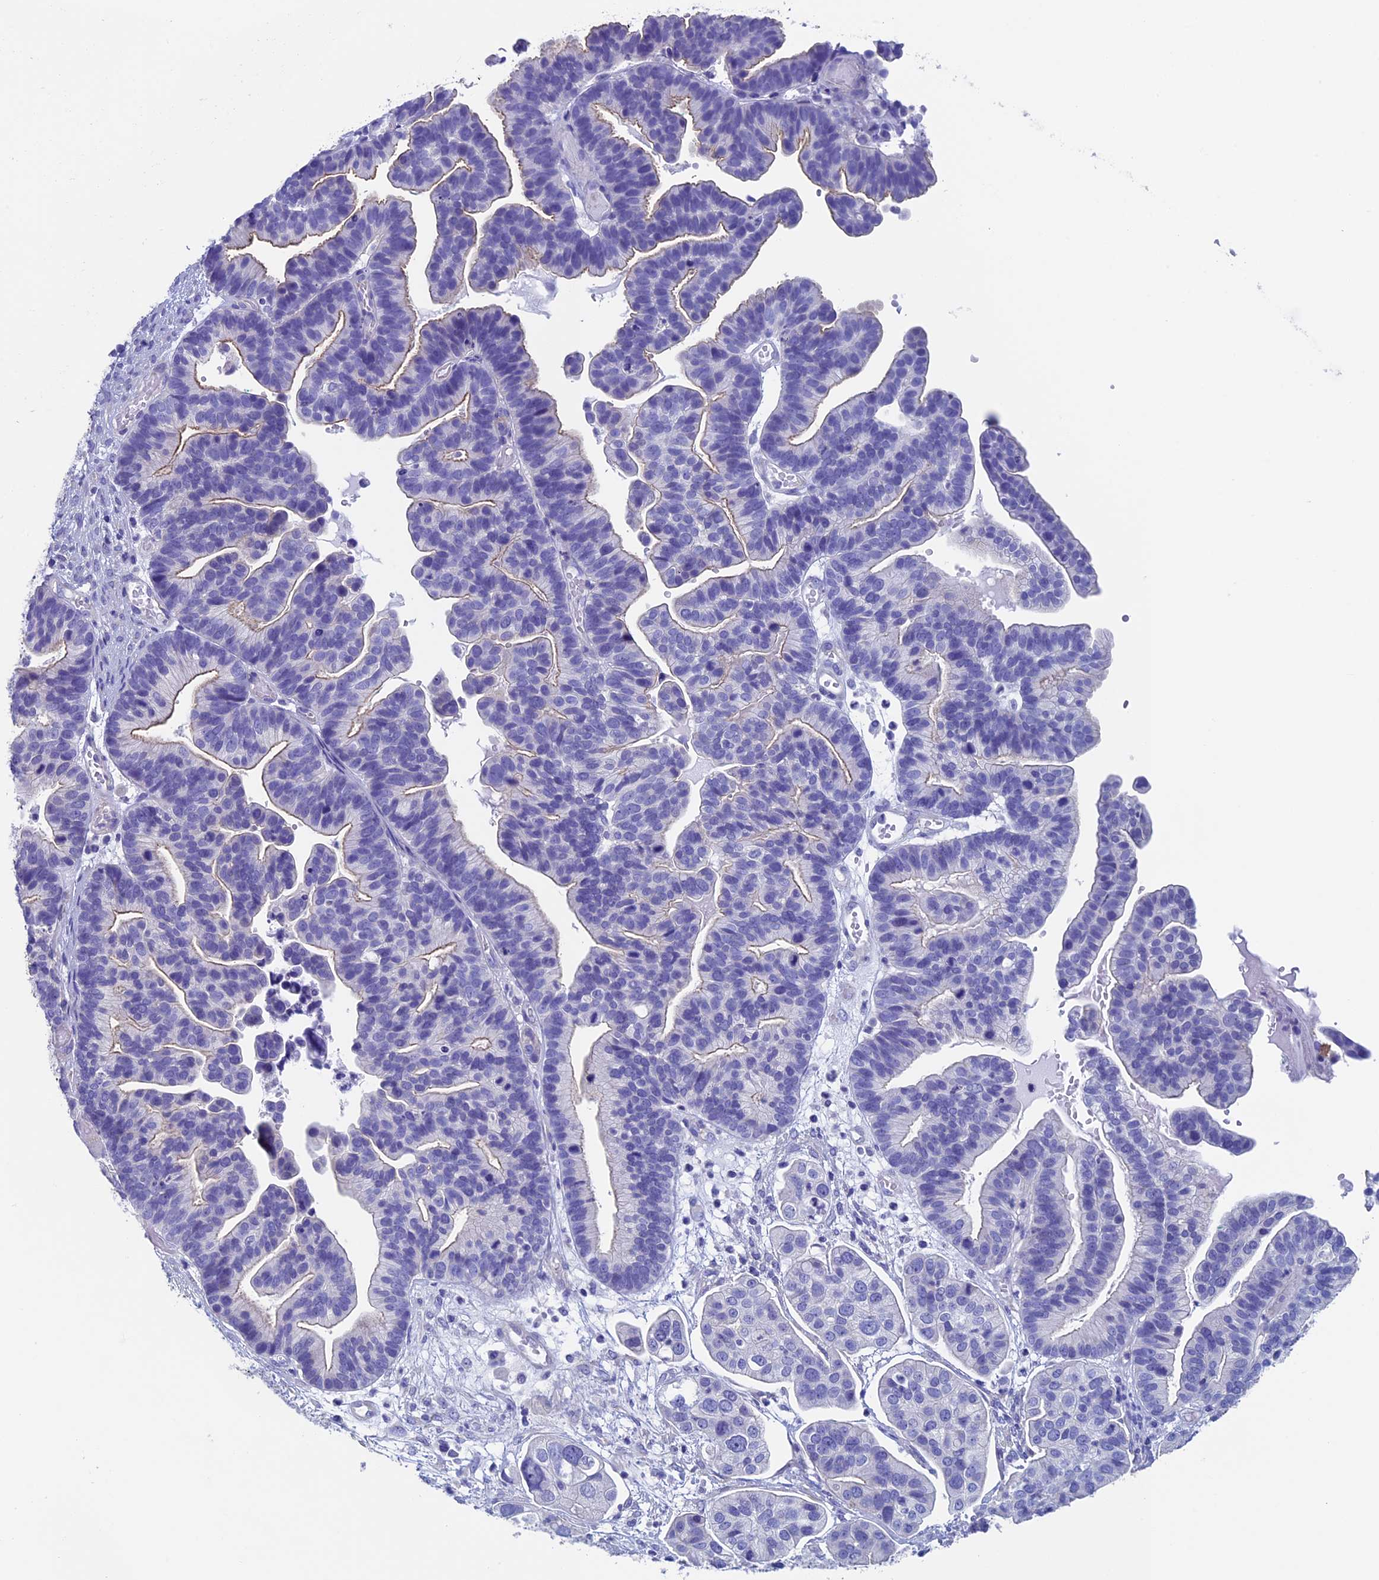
{"staining": {"intensity": "negative", "quantity": "none", "location": "none"}, "tissue": "ovarian cancer", "cell_type": "Tumor cells", "image_type": "cancer", "snomed": [{"axis": "morphology", "description": "Cystadenocarcinoma, serous, NOS"}, {"axis": "topography", "description": "Ovary"}], "caption": "Tumor cells show no significant staining in ovarian serous cystadenocarcinoma.", "gene": "ADH7", "patient": {"sex": "female", "age": 56}}